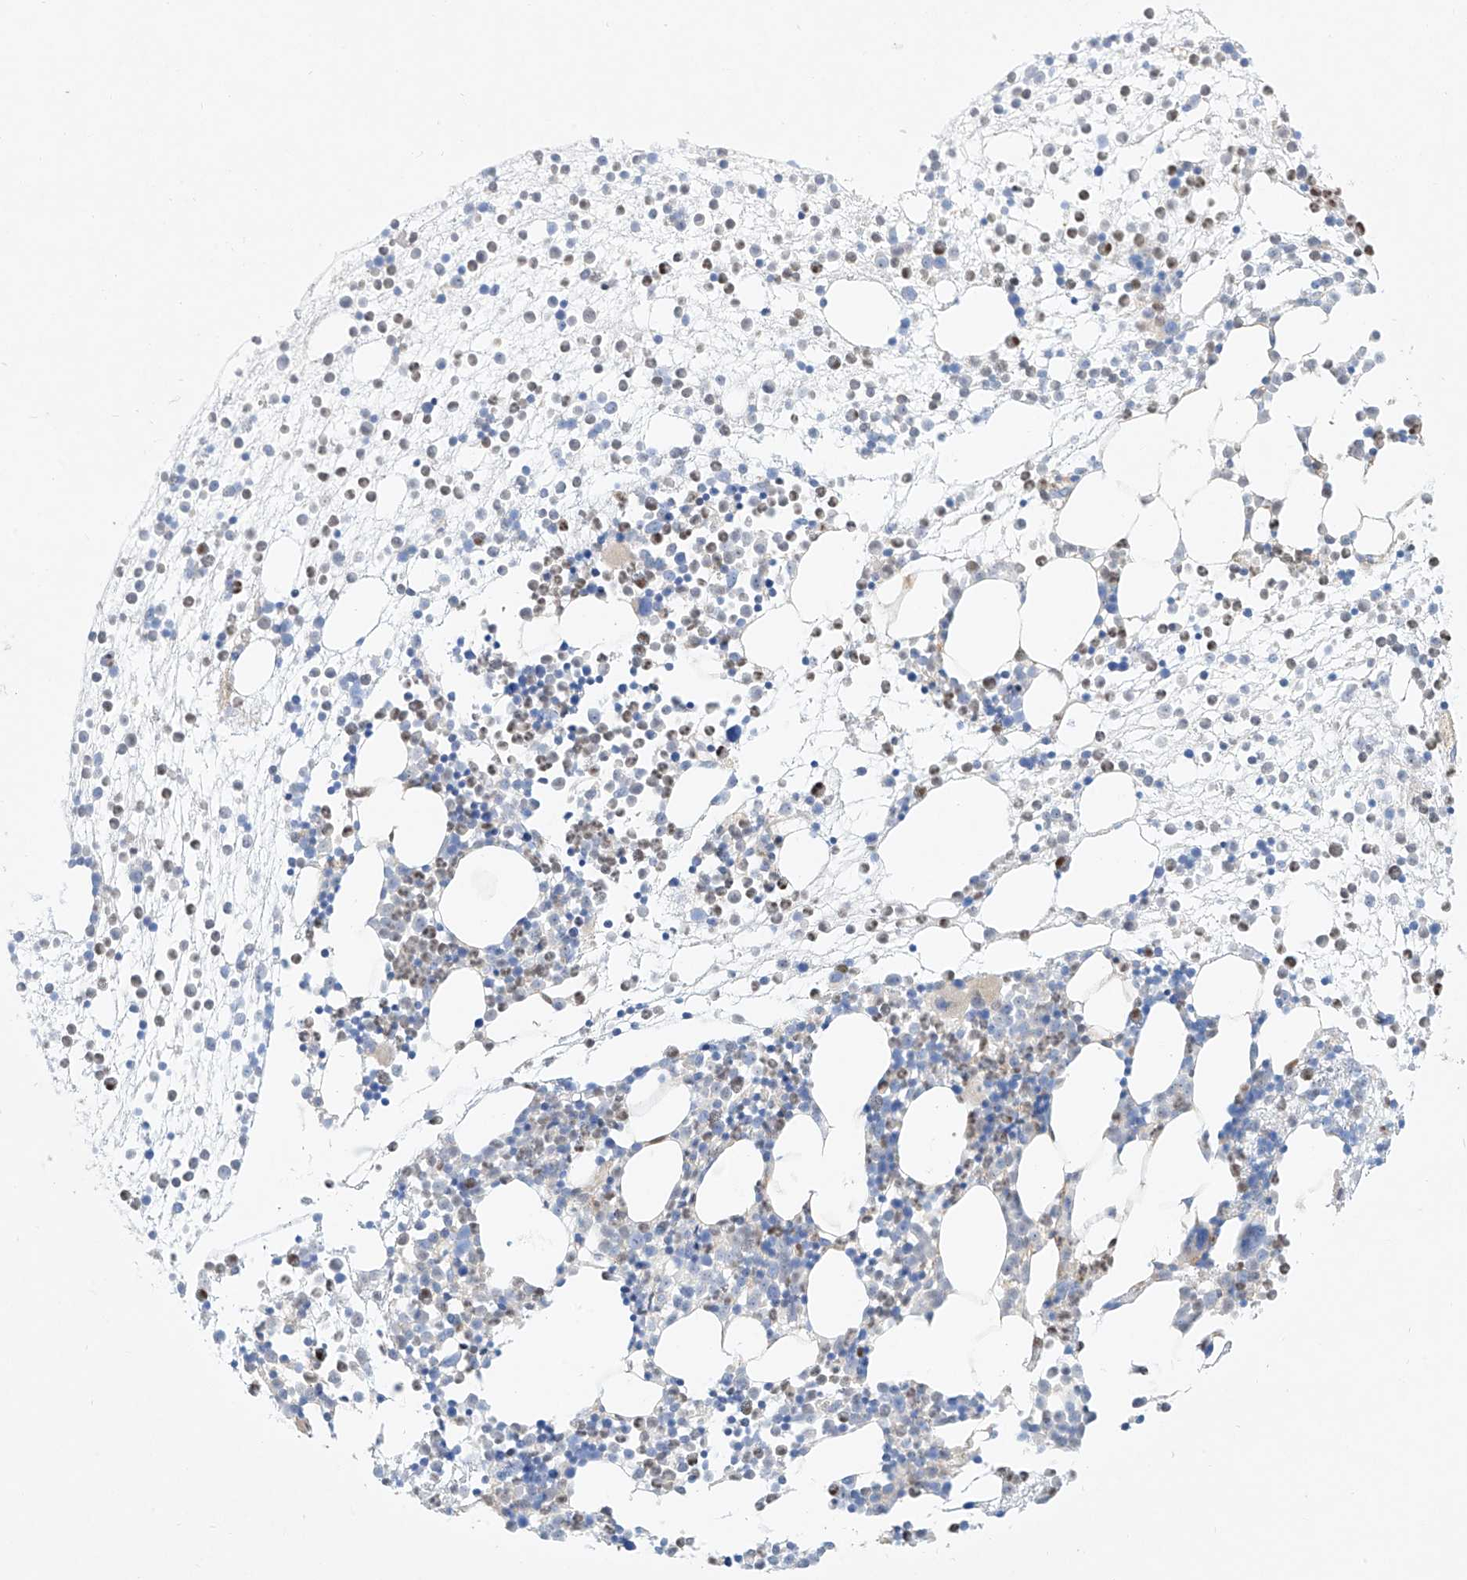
{"staining": {"intensity": "weak", "quantity": "<25%", "location": "nuclear"}, "tissue": "bone marrow", "cell_type": "Hematopoietic cells", "image_type": "normal", "snomed": [{"axis": "morphology", "description": "Normal tissue, NOS"}, {"axis": "topography", "description": "Bone marrow"}], "caption": "Human bone marrow stained for a protein using immunohistochemistry displays no positivity in hematopoietic cells.", "gene": "SNU13", "patient": {"sex": "male", "age": 54}}